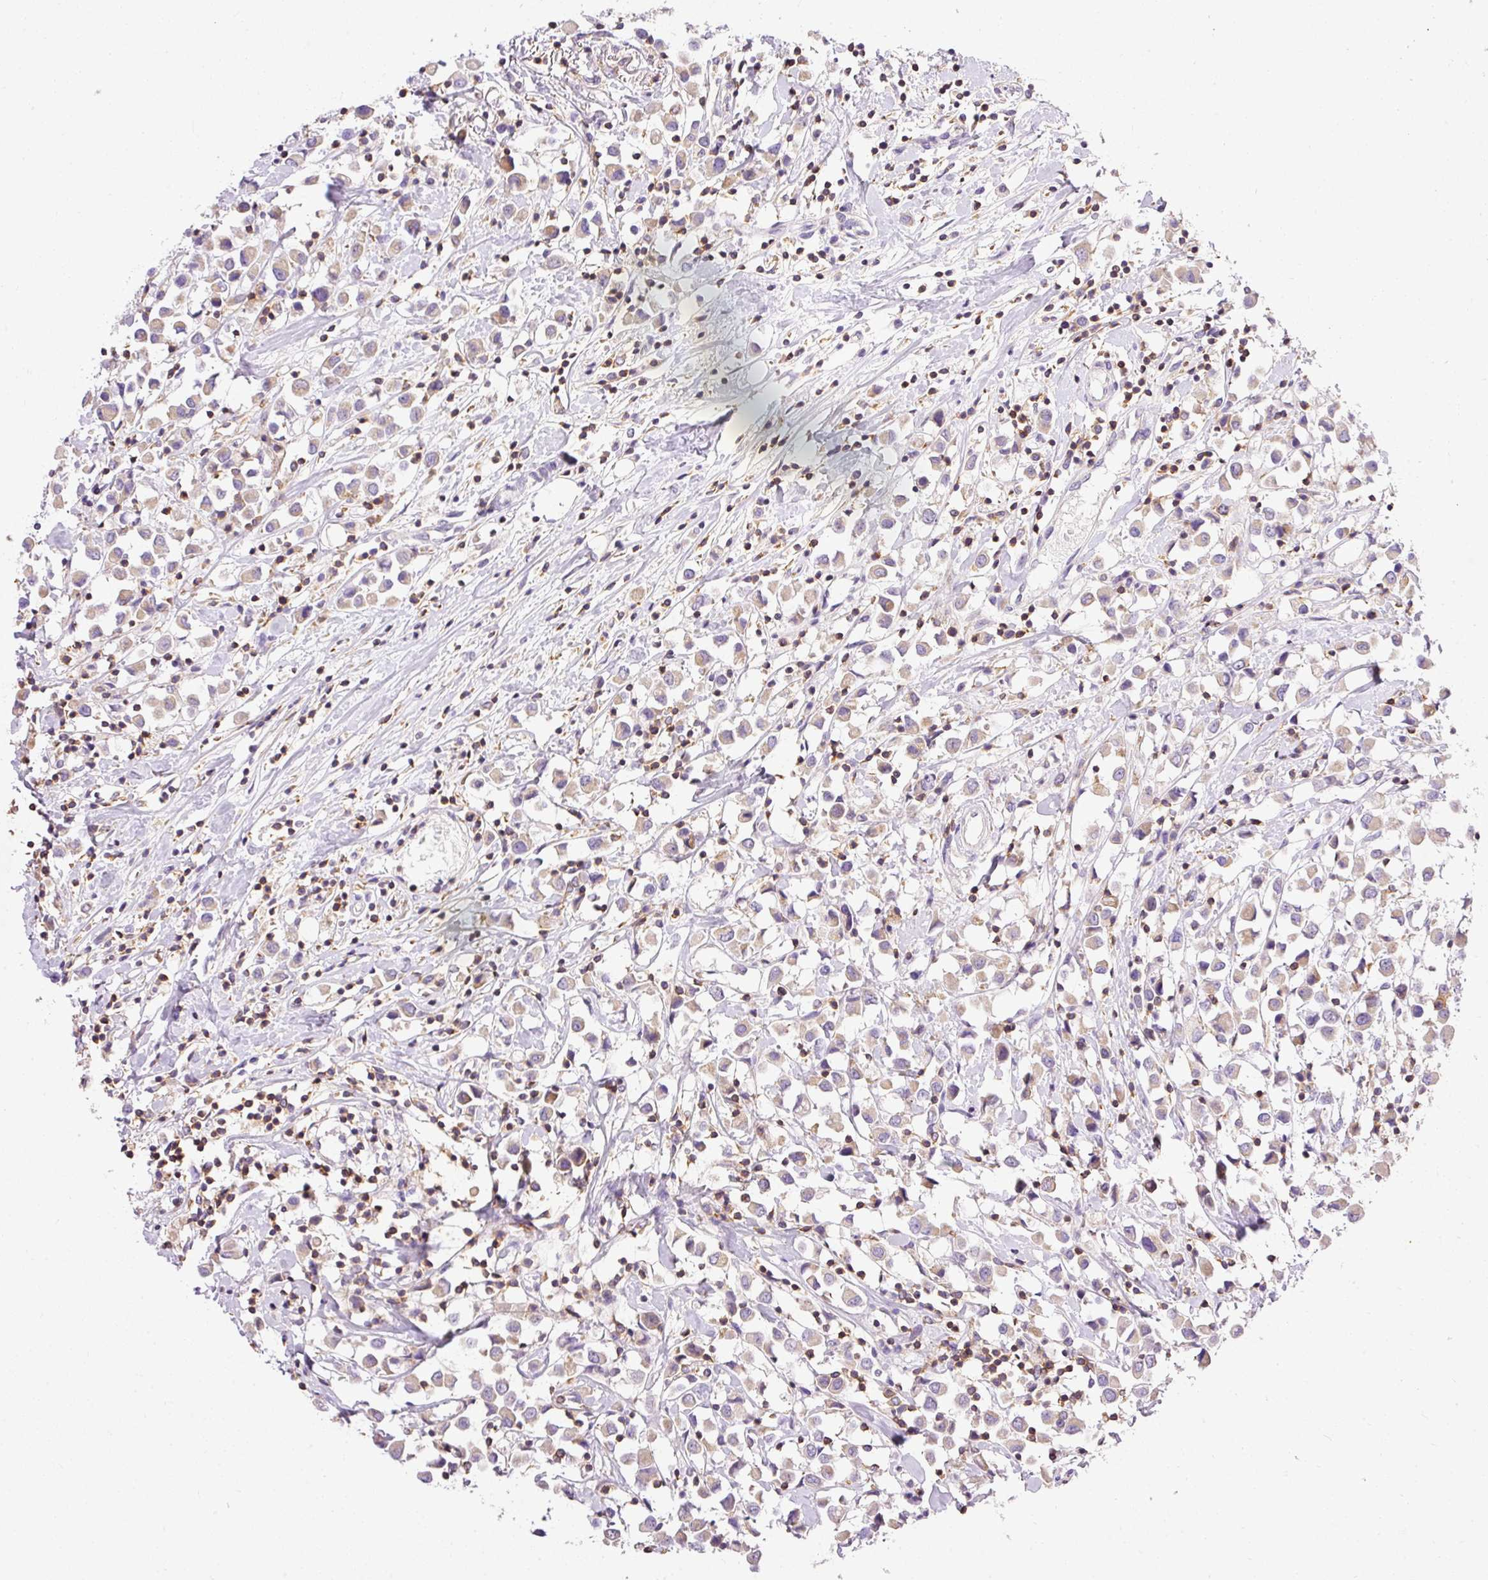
{"staining": {"intensity": "weak", "quantity": ">75%", "location": "cytoplasmic/membranous"}, "tissue": "breast cancer", "cell_type": "Tumor cells", "image_type": "cancer", "snomed": [{"axis": "morphology", "description": "Duct carcinoma"}, {"axis": "topography", "description": "Breast"}], "caption": "A low amount of weak cytoplasmic/membranous staining is appreciated in about >75% of tumor cells in intraductal carcinoma (breast) tissue. Nuclei are stained in blue.", "gene": "IMMT", "patient": {"sex": "female", "age": 61}}